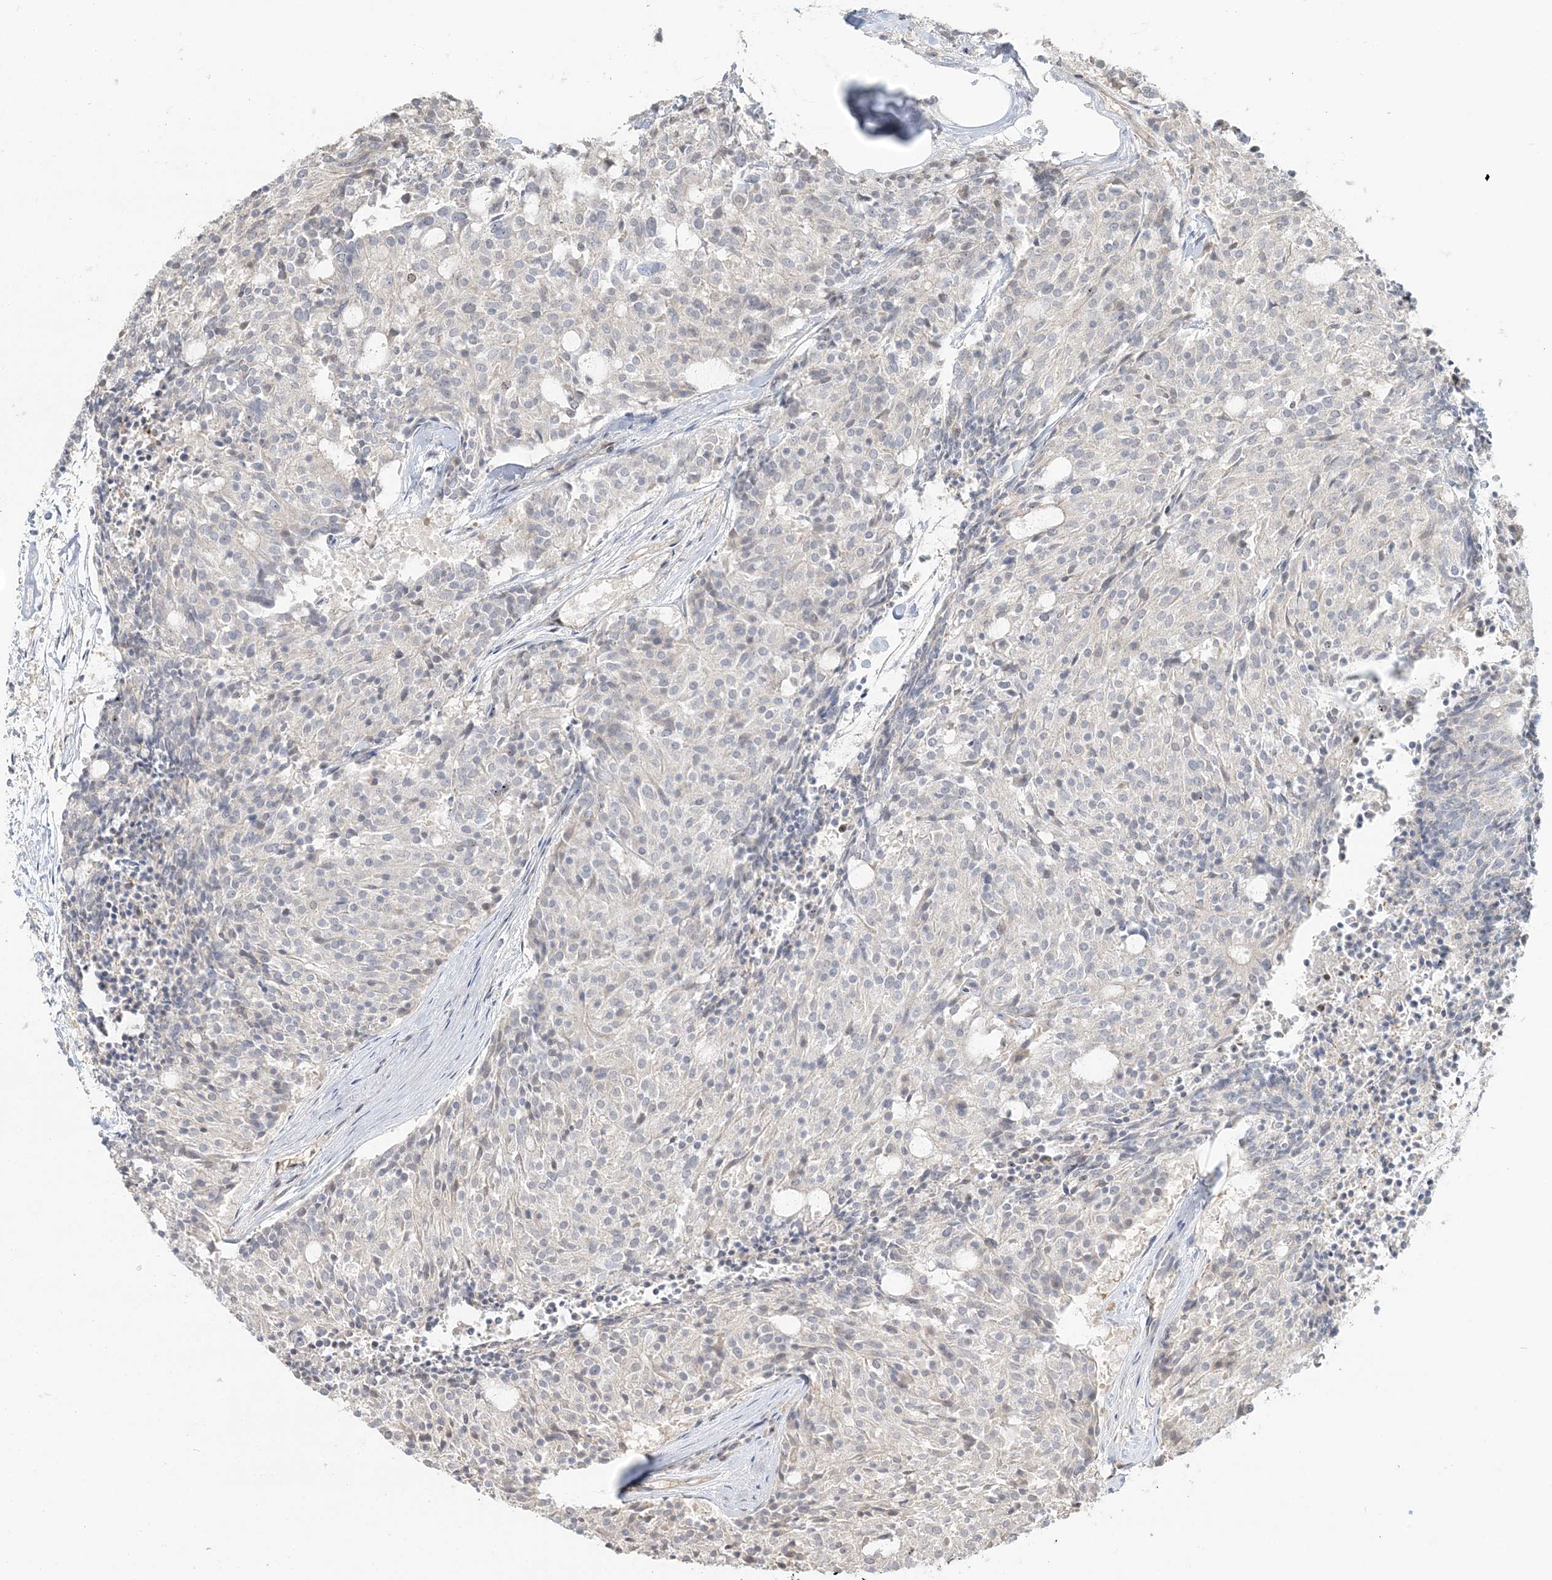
{"staining": {"intensity": "negative", "quantity": "none", "location": "none"}, "tissue": "carcinoid", "cell_type": "Tumor cells", "image_type": "cancer", "snomed": [{"axis": "morphology", "description": "Carcinoid, malignant, NOS"}, {"axis": "topography", "description": "Pancreas"}], "caption": "Immunohistochemistry (IHC) image of neoplastic tissue: carcinoid (malignant) stained with DAB (3,3'-diaminobenzidine) displays no significant protein expression in tumor cells.", "gene": "SUMO2", "patient": {"sex": "female", "age": 54}}